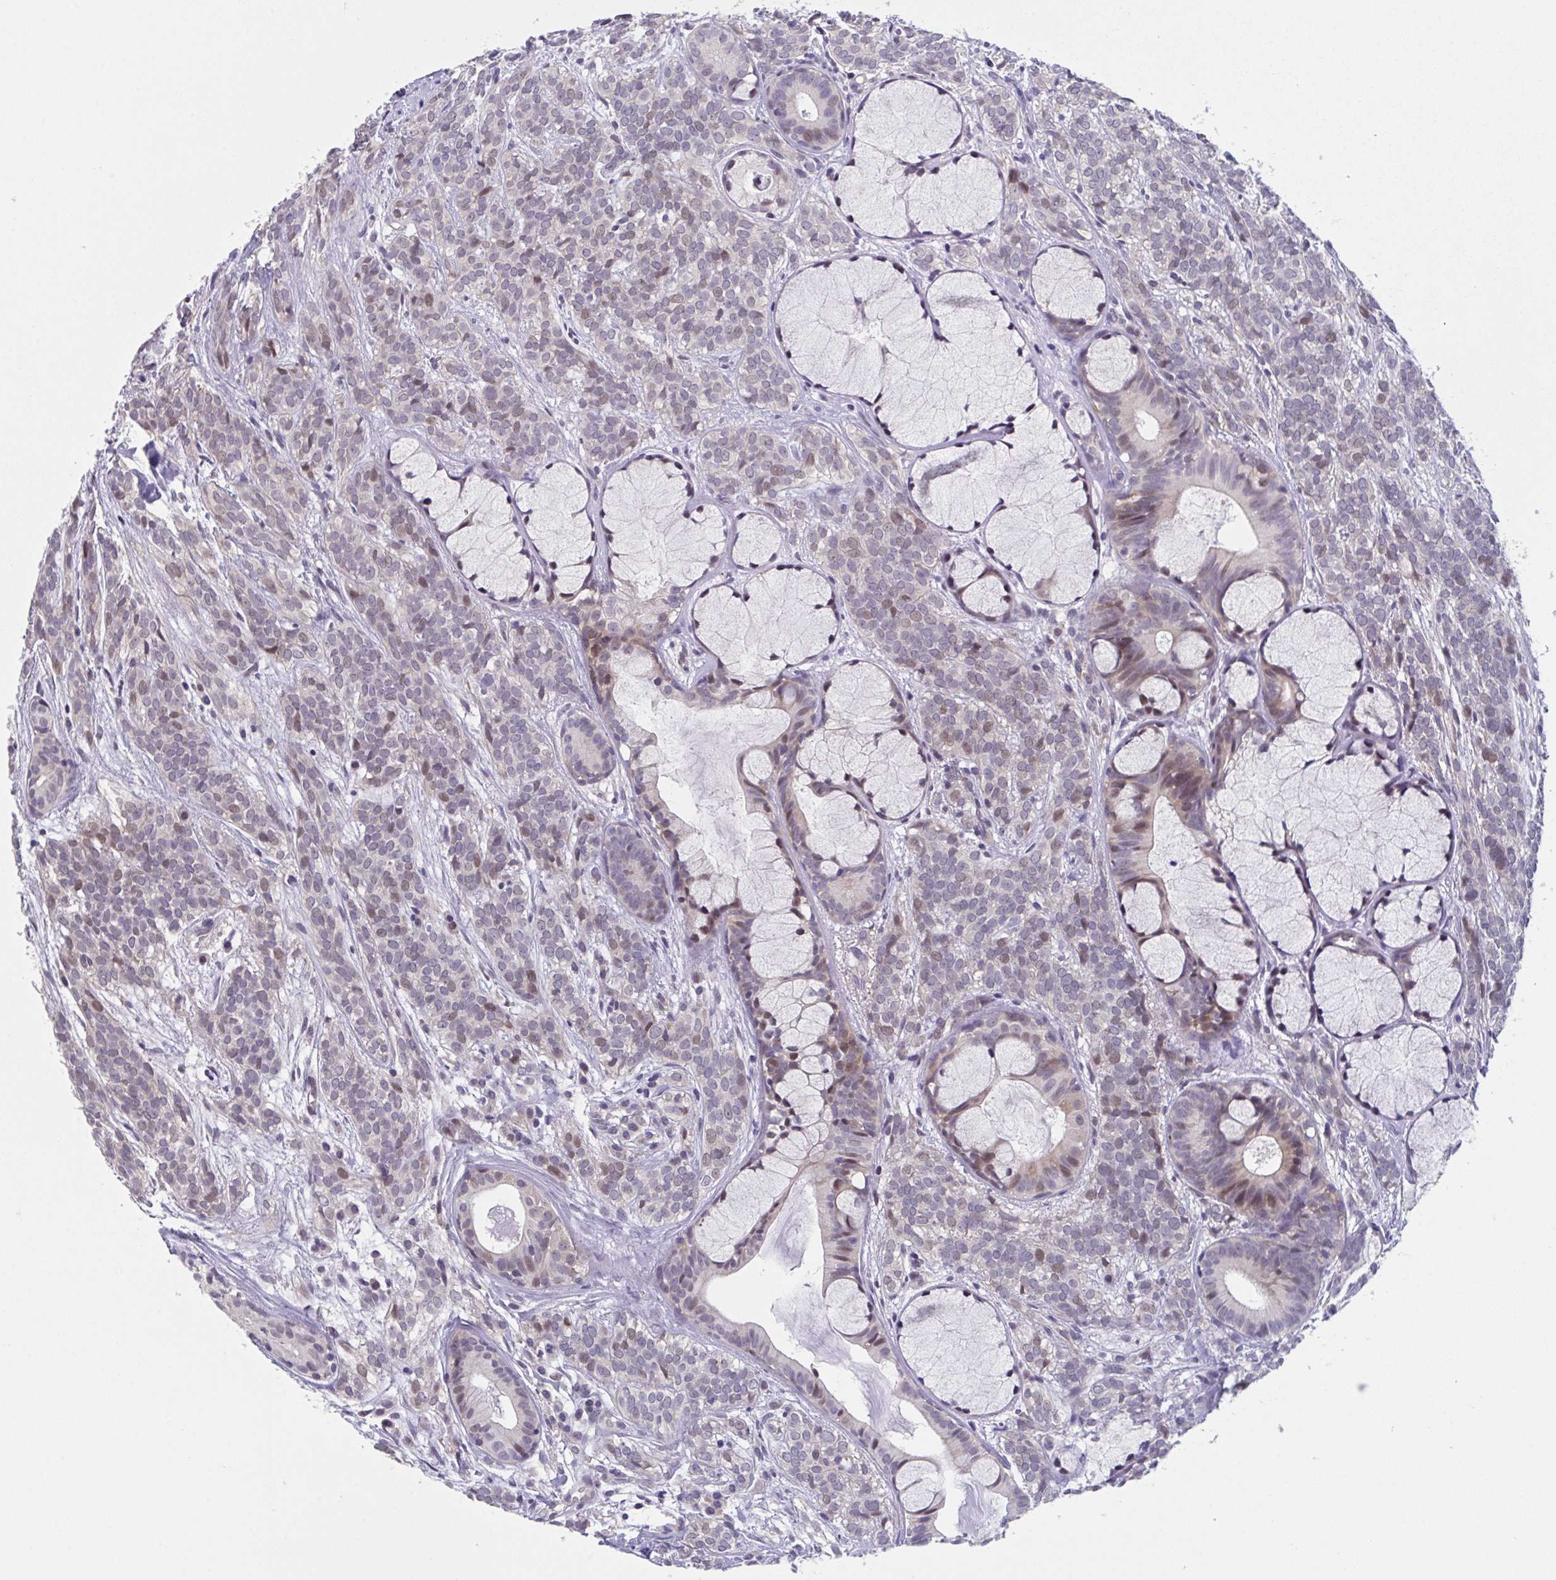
{"staining": {"intensity": "moderate", "quantity": "<25%", "location": "nuclear"}, "tissue": "head and neck cancer", "cell_type": "Tumor cells", "image_type": "cancer", "snomed": [{"axis": "morphology", "description": "Adenocarcinoma, NOS"}, {"axis": "topography", "description": "Head-Neck"}], "caption": "There is low levels of moderate nuclear positivity in tumor cells of adenocarcinoma (head and neck), as demonstrated by immunohistochemical staining (brown color).", "gene": "RIOK1", "patient": {"sex": "female", "age": 57}}